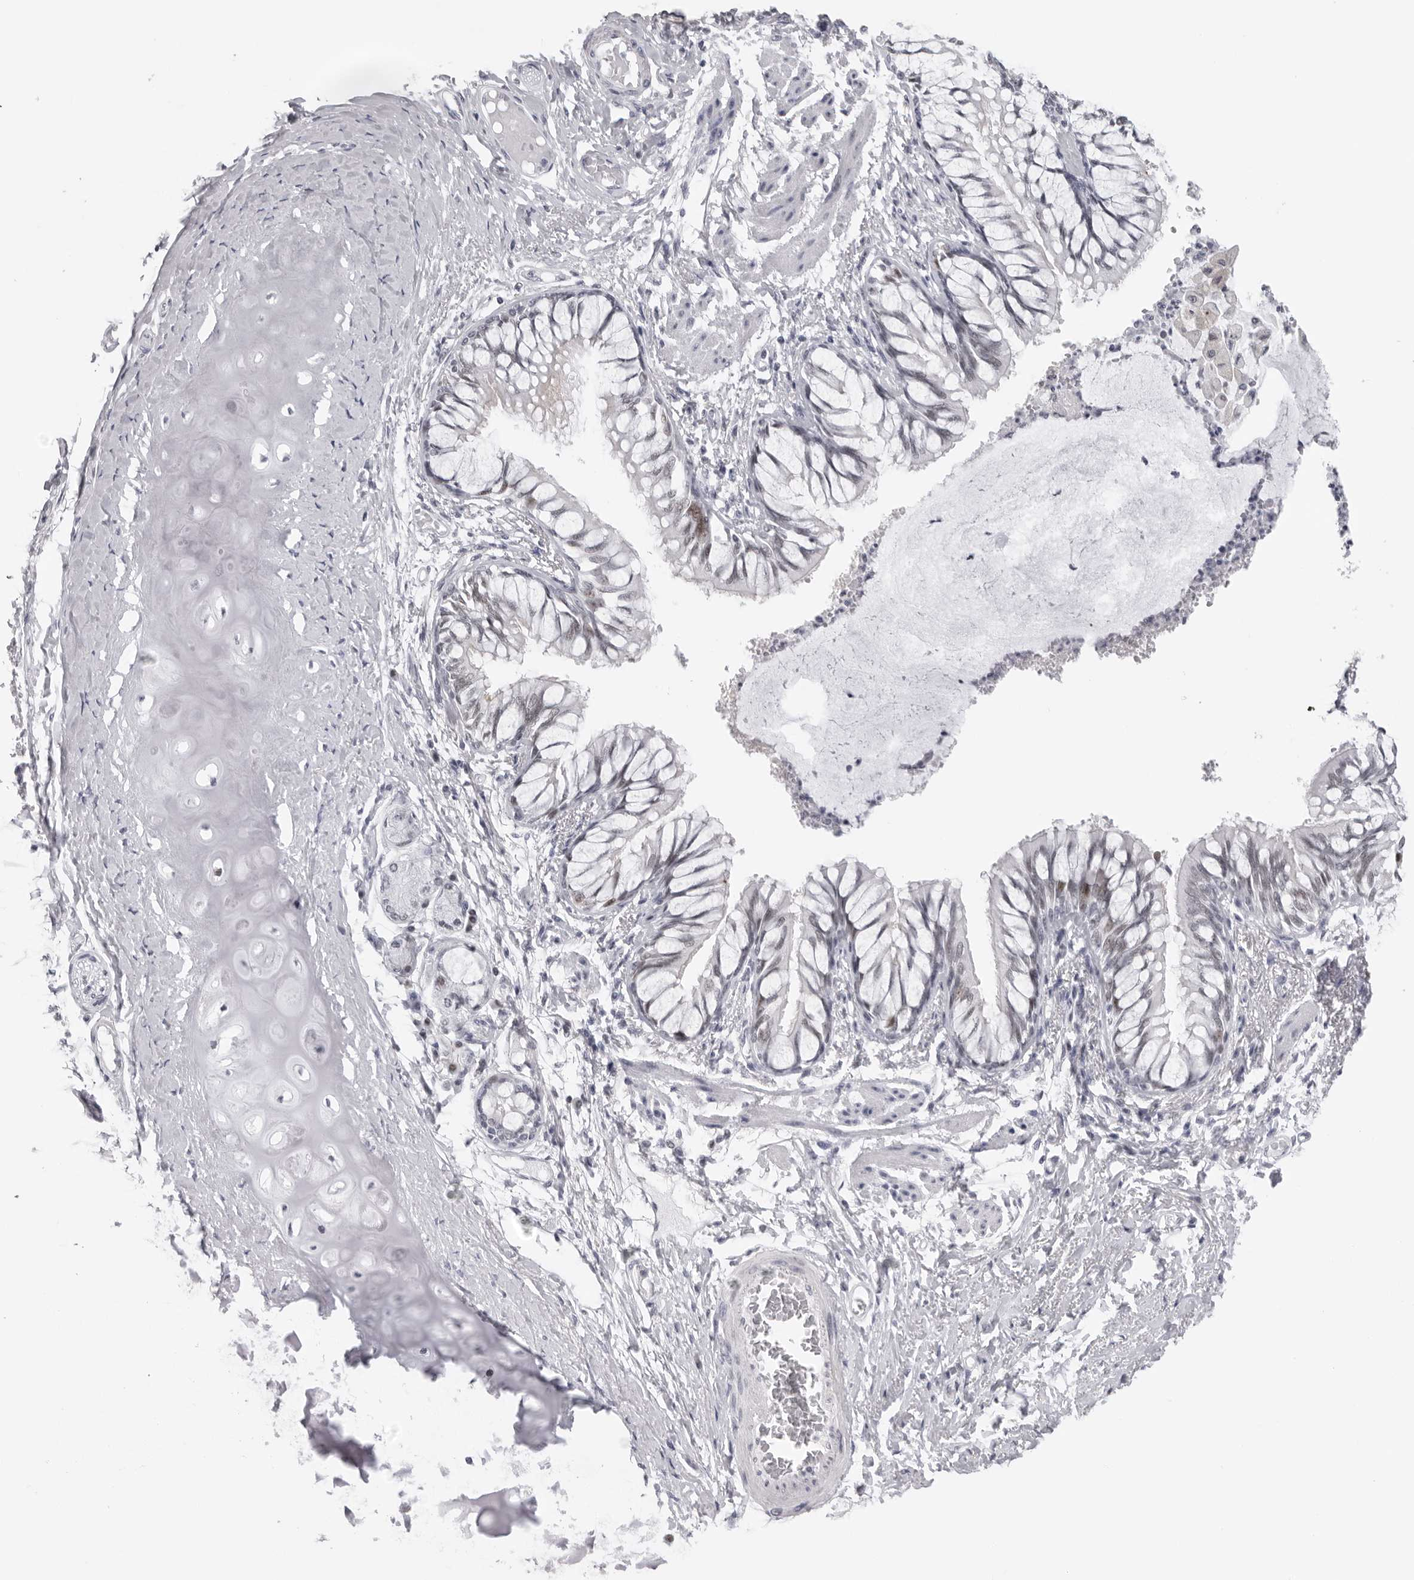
{"staining": {"intensity": "weak", "quantity": "25%-75%", "location": "nuclear"}, "tissue": "bronchus", "cell_type": "Respiratory epithelial cells", "image_type": "normal", "snomed": [{"axis": "morphology", "description": "Normal tissue, NOS"}, {"axis": "topography", "description": "Cartilage tissue"}, {"axis": "topography", "description": "Bronchus"}, {"axis": "topography", "description": "Lung"}], "caption": "The photomicrograph reveals a brown stain indicating the presence of a protein in the nuclear of respiratory epithelial cells in bronchus.", "gene": "ESPN", "patient": {"sex": "female", "age": 49}}